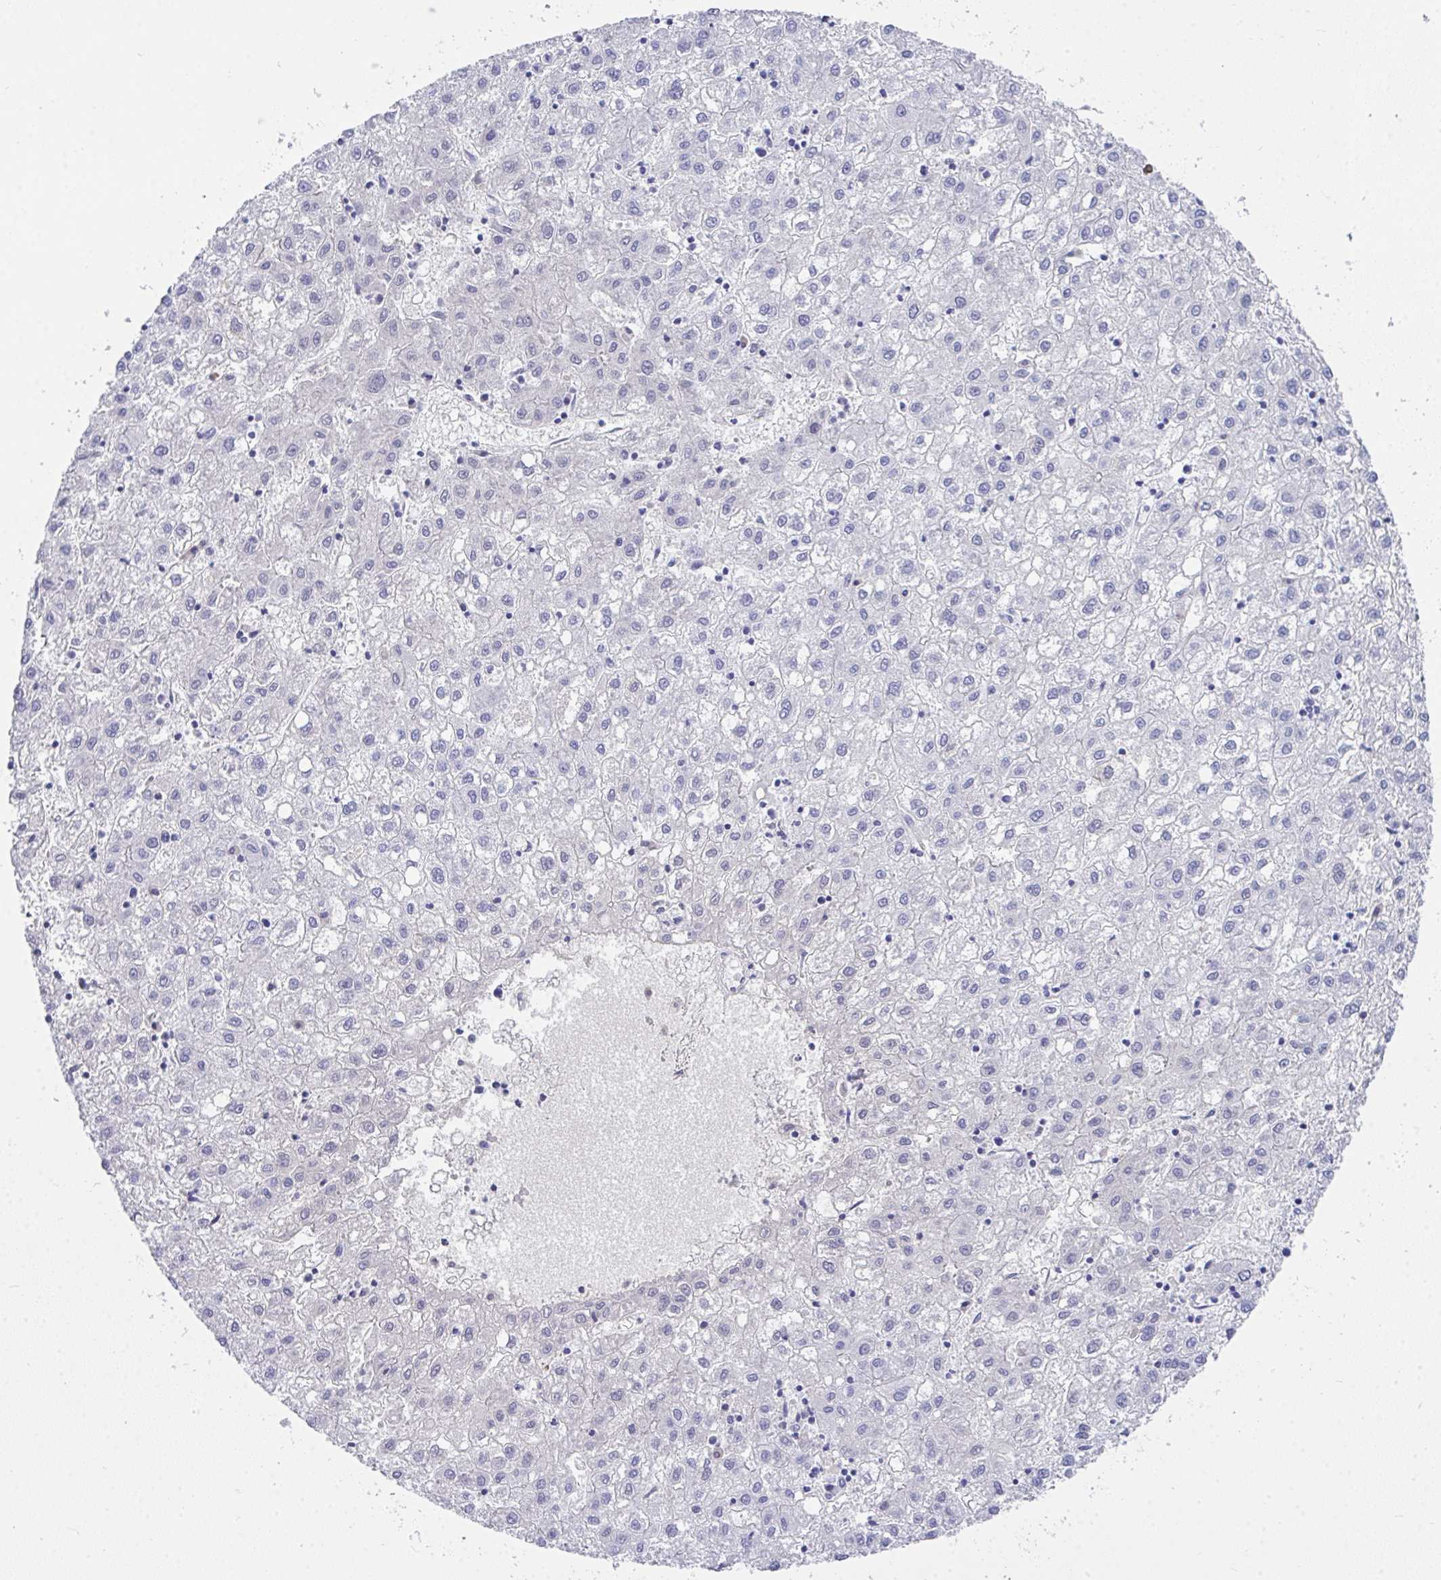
{"staining": {"intensity": "negative", "quantity": "none", "location": "none"}, "tissue": "liver cancer", "cell_type": "Tumor cells", "image_type": "cancer", "snomed": [{"axis": "morphology", "description": "Carcinoma, Hepatocellular, NOS"}, {"axis": "topography", "description": "Liver"}], "caption": "Image shows no protein positivity in tumor cells of hepatocellular carcinoma (liver) tissue. The staining is performed using DAB brown chromogen with nuclei counter-stained in using hematoxylin.", "gene": "COA5", "patient": {"sex": "male", "age": 72}}